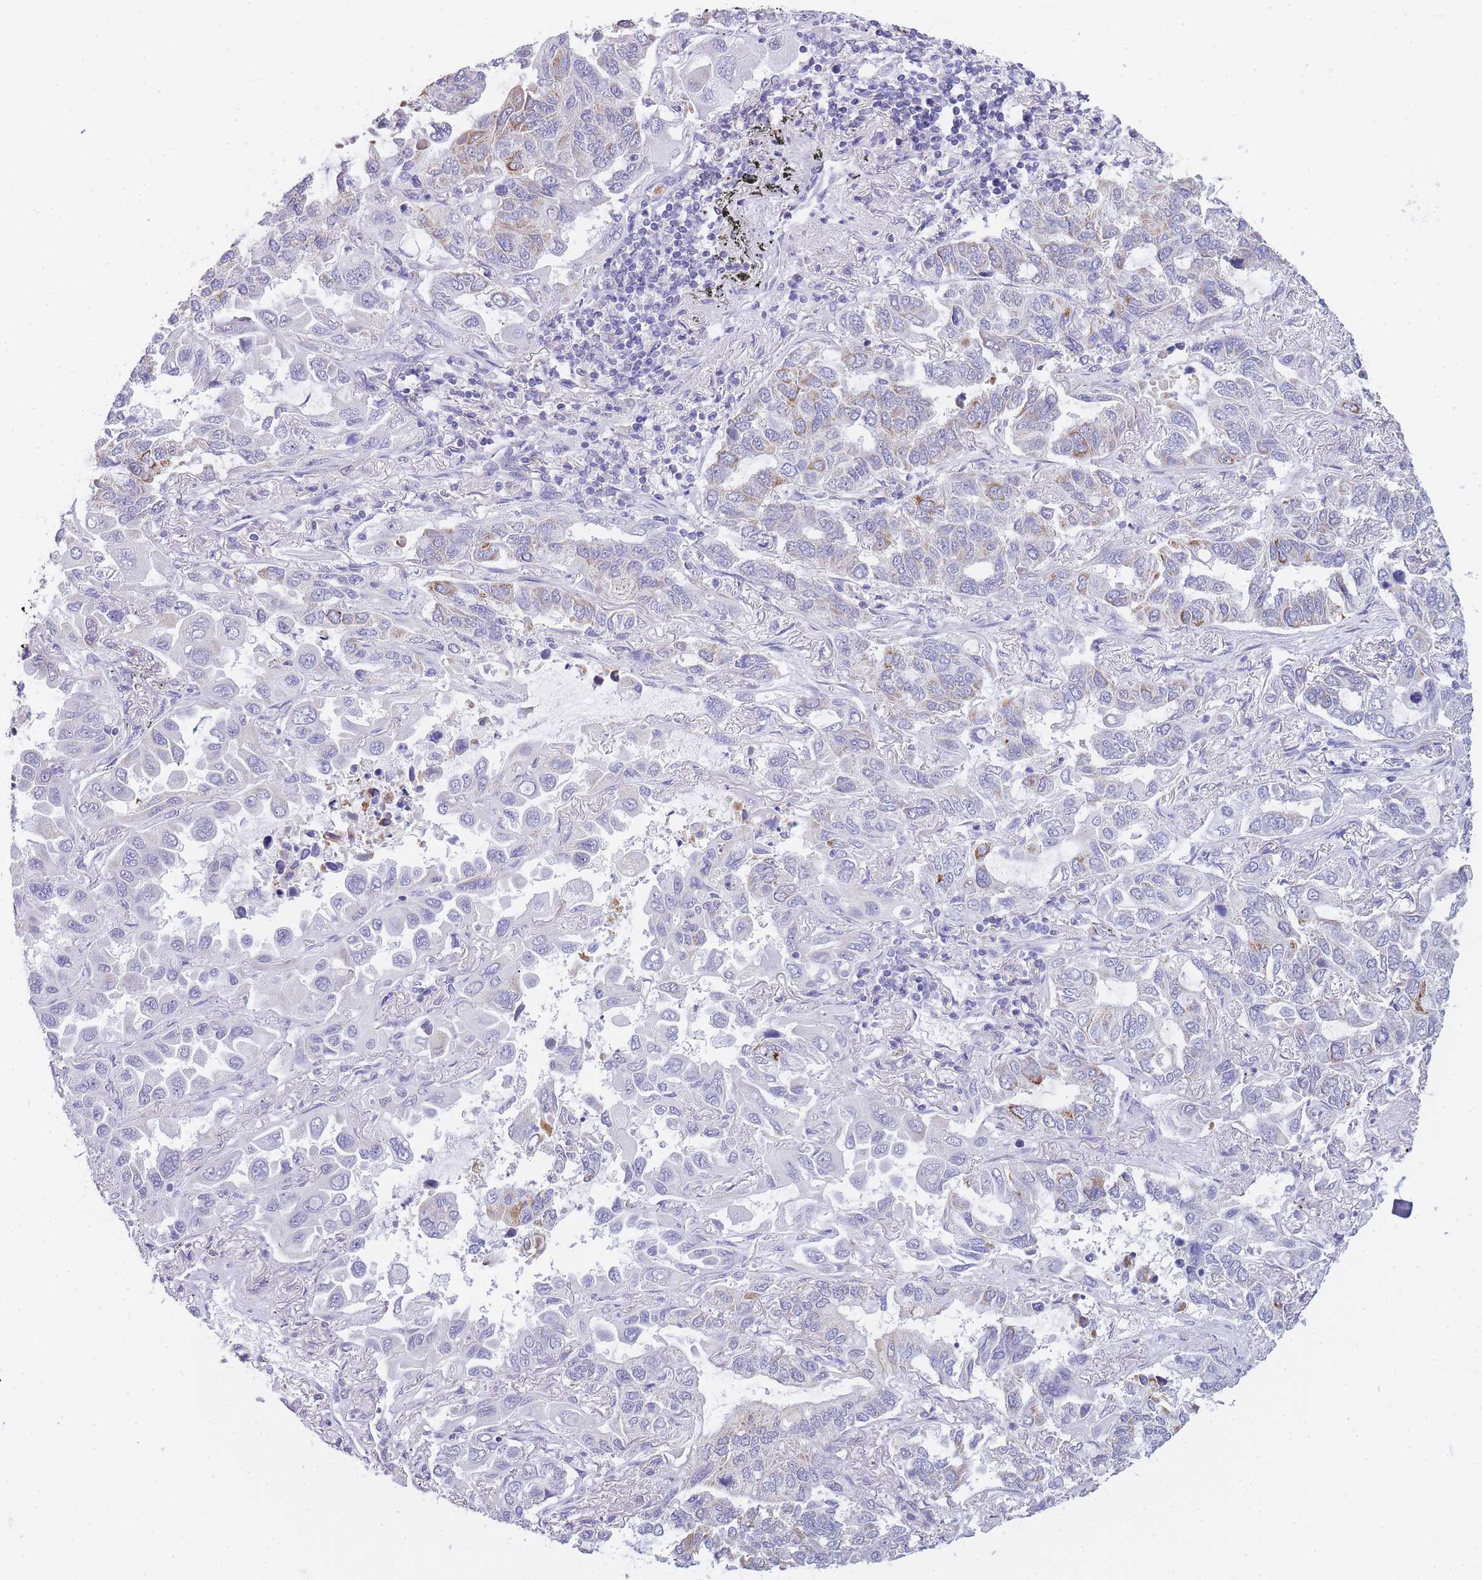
{"staining": {"intensity": "moderate", "quantity": "<25%", "location": "cytoplasmic/membranous"}, "tissue": "lung cancer", "cell_type": "Tumor cells", "image_type": "cancer", "snomed": [{"axis": "morphology", "description": "Adenocarcinoma, NOS"}, {"axis": "topography", "description": "Lung"}], "caption": "Moderate cytoplasmic/membranous staining is present in approximately <25% of tumor cells in lung cancer (adenocarcinoma). Nuclei are stained in blue.", "gene": "FRAT2", "patient": {"sex": "male", "age": 64}}